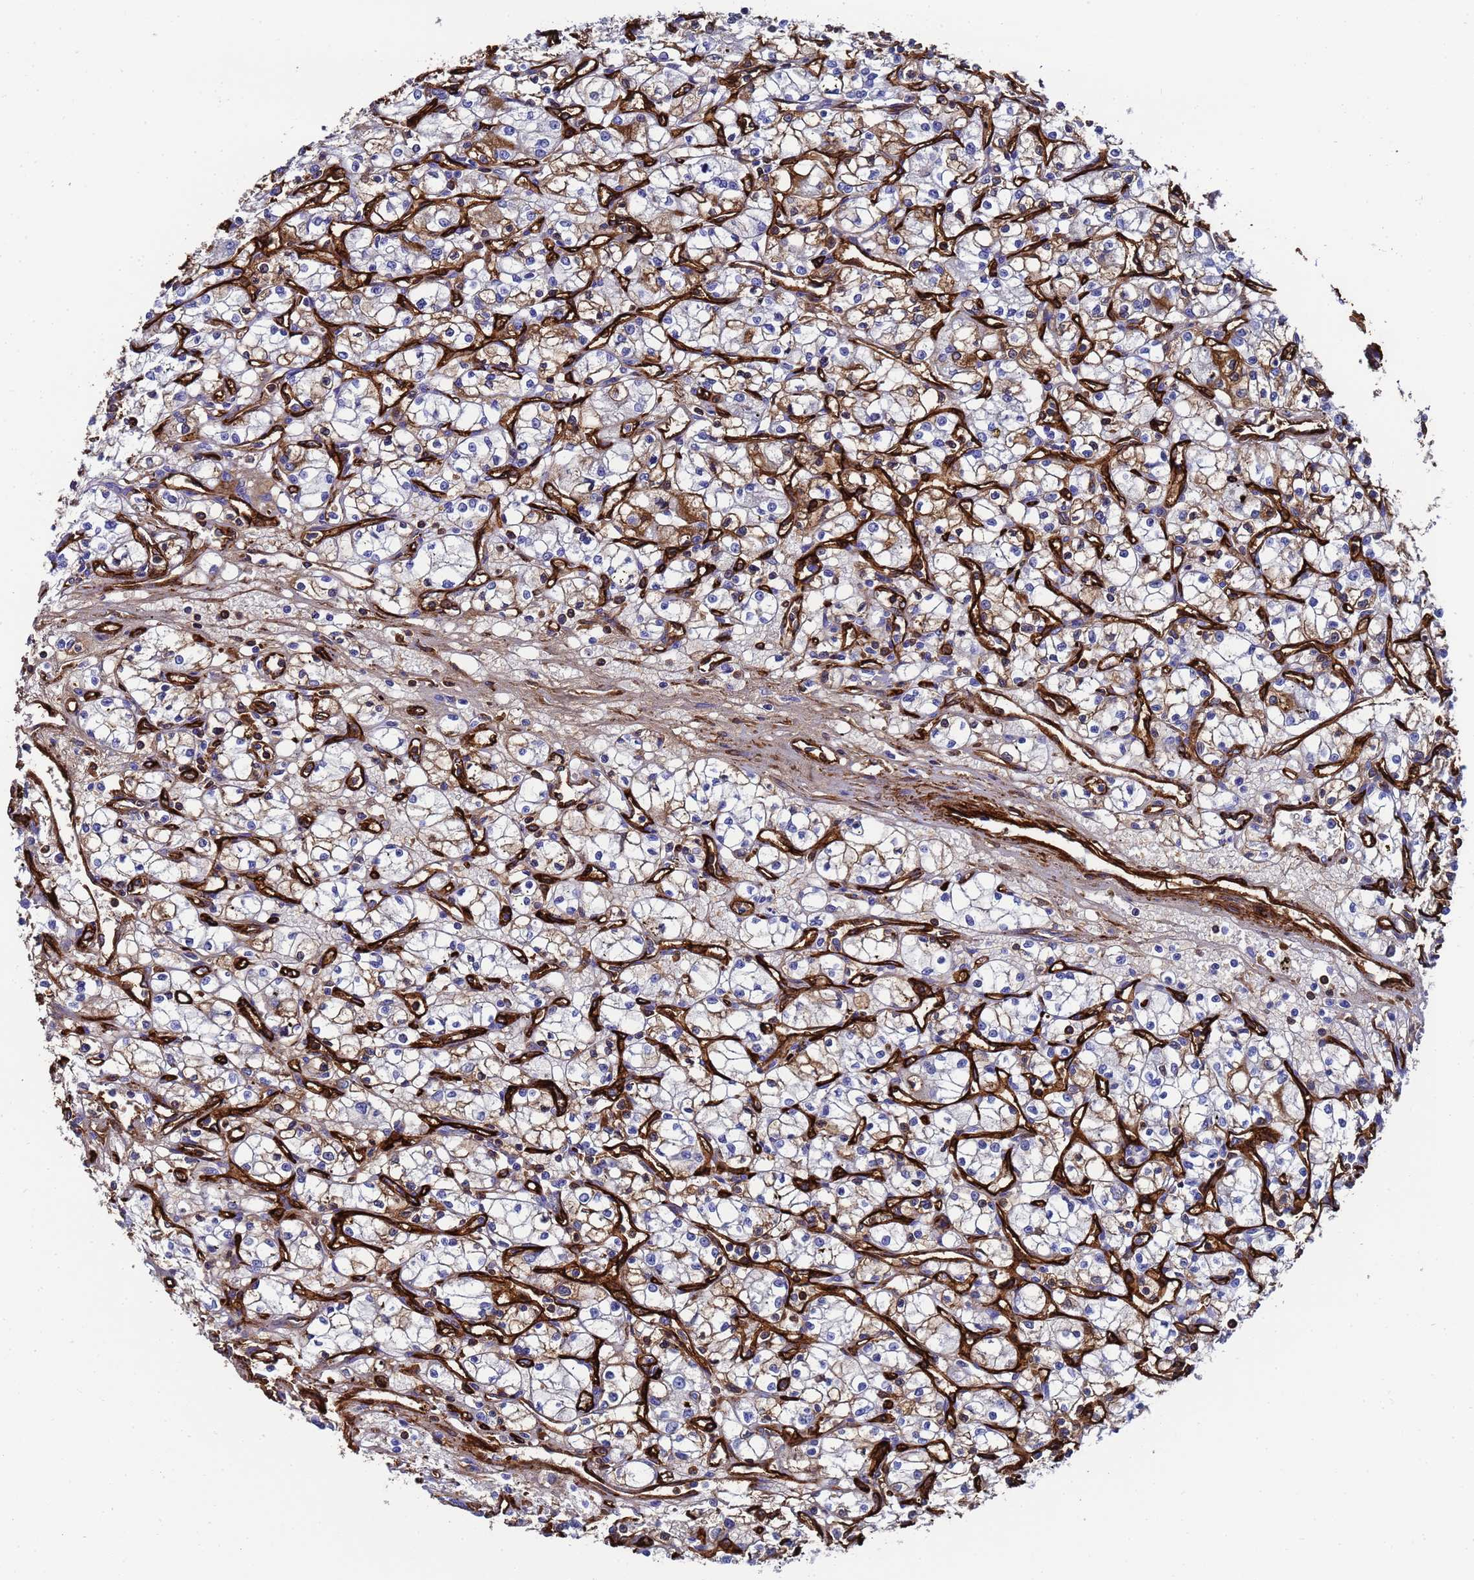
{"staining": {"intensity": "negative", "quantity": "none", "location": "none"}, "tissue": "renal cancer", "cell_type": "Tumor cells", "image_type": "cancer", "snomed": [{"axis": "morphology", "description": "Adenocarcinoma, NOS"}, {"axis": "topography", "description": "Kidney"}], "caption": "Image shows no protein staining in tumor cells of renal cancer (adenocarcinoma) tissue. The staining is performed using DAB (3,3'-diaminobenzidine) brown chromogen with nuclei counter-stained in using hematoxylin.", "gene": "ADIPOQ", "patient": {"sex": "male", "age": 59}}